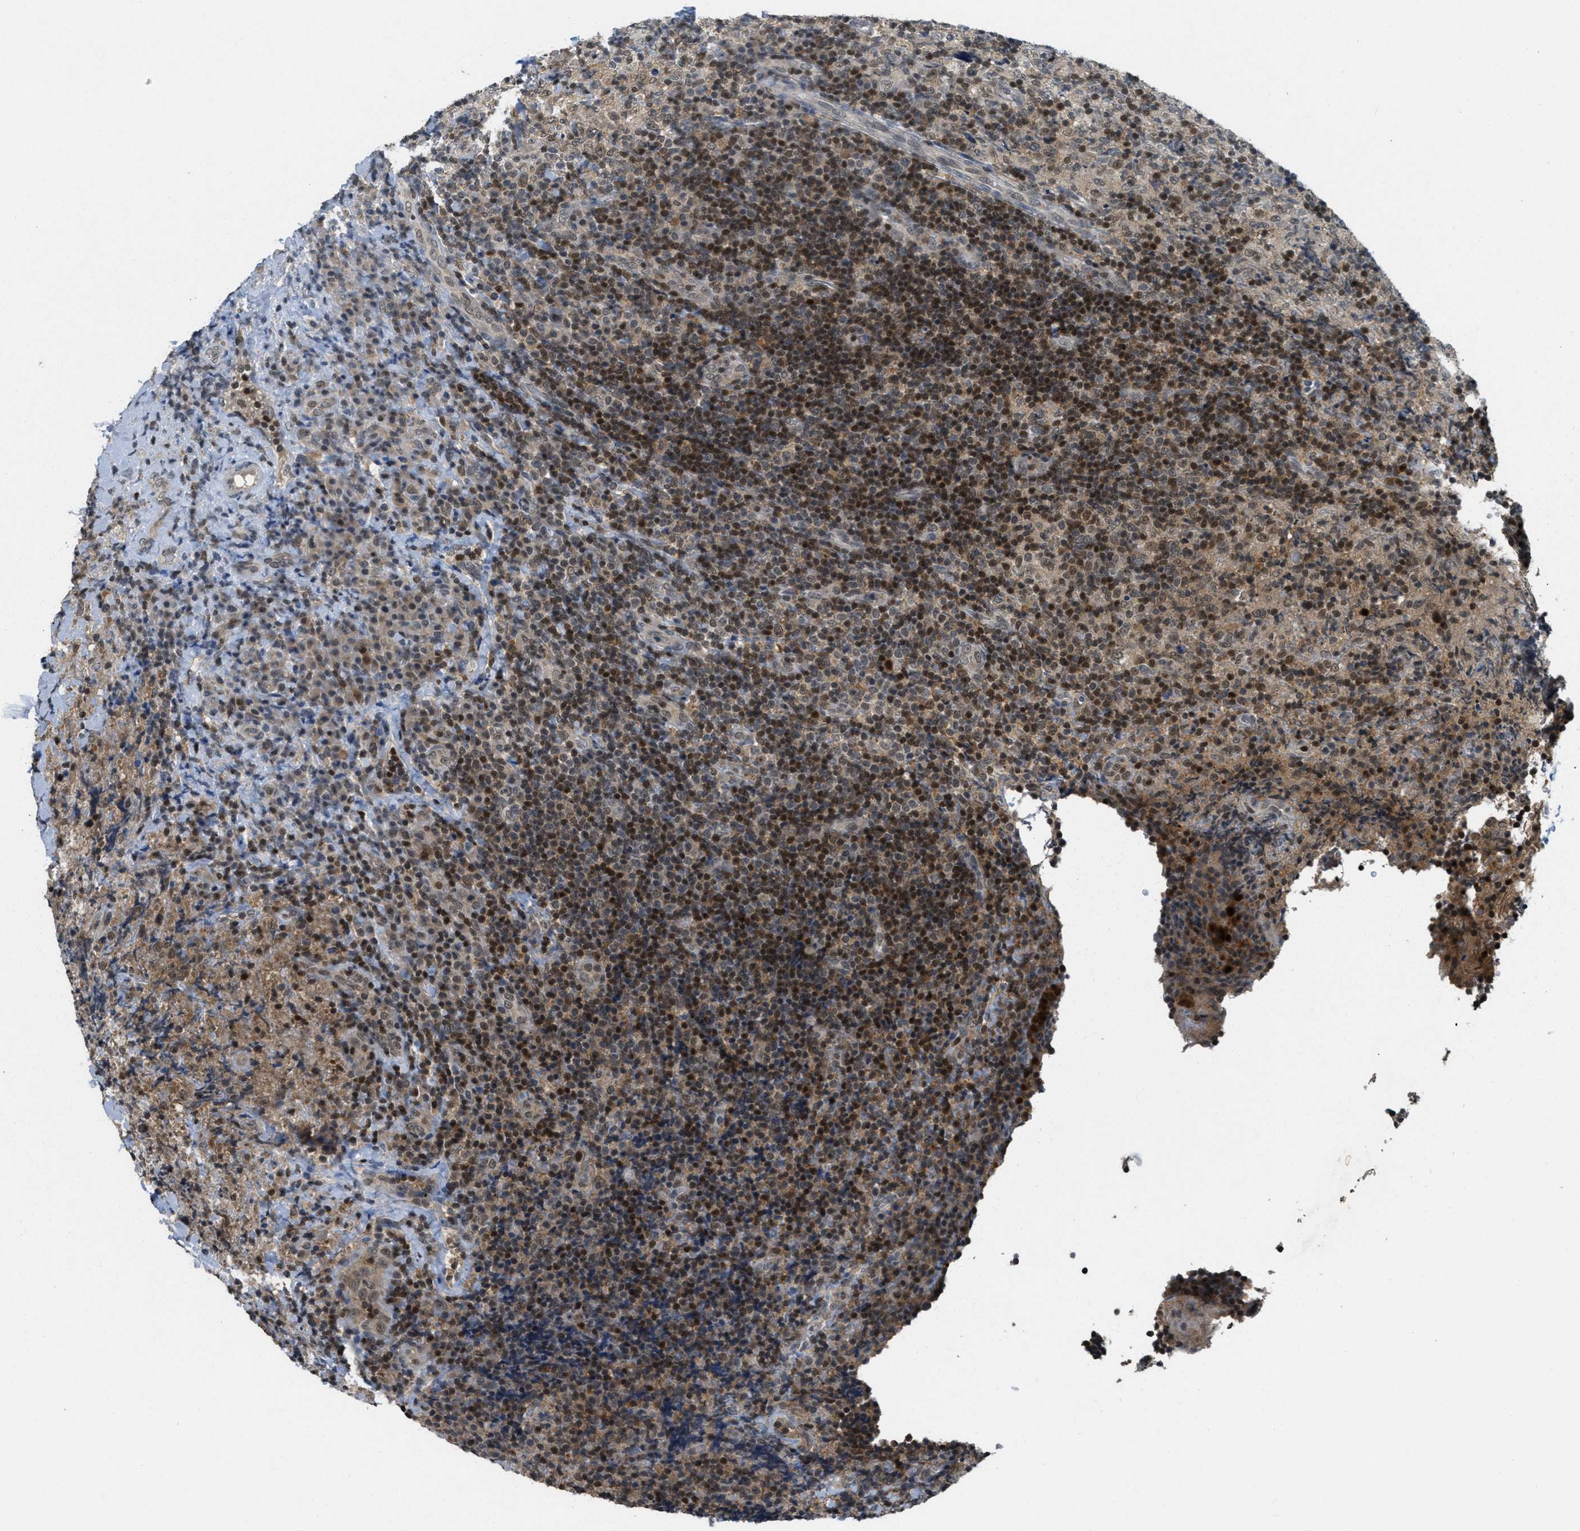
{"staining": {"intensity": "strong", "quantity": ">75%", "location": "nuclear"}, "tissue": "lymphoma", "cell_type": "Tumor cells", "image_type": "cancer", "snomed": [{"axis": "morphology", "description": "Malignant lymphoma, non-Hodgkin's type, High grade"}, {"axis": "topography", "description": "Tonsil"}], "caption": "Malignant lymphoma, non-Hodgkin's type (high-grade) stained with a protein marker demonstrates strong staining in tumor cells.", "gene": "DNAJB1", "patient": {"sex": "female", "age": 36}}